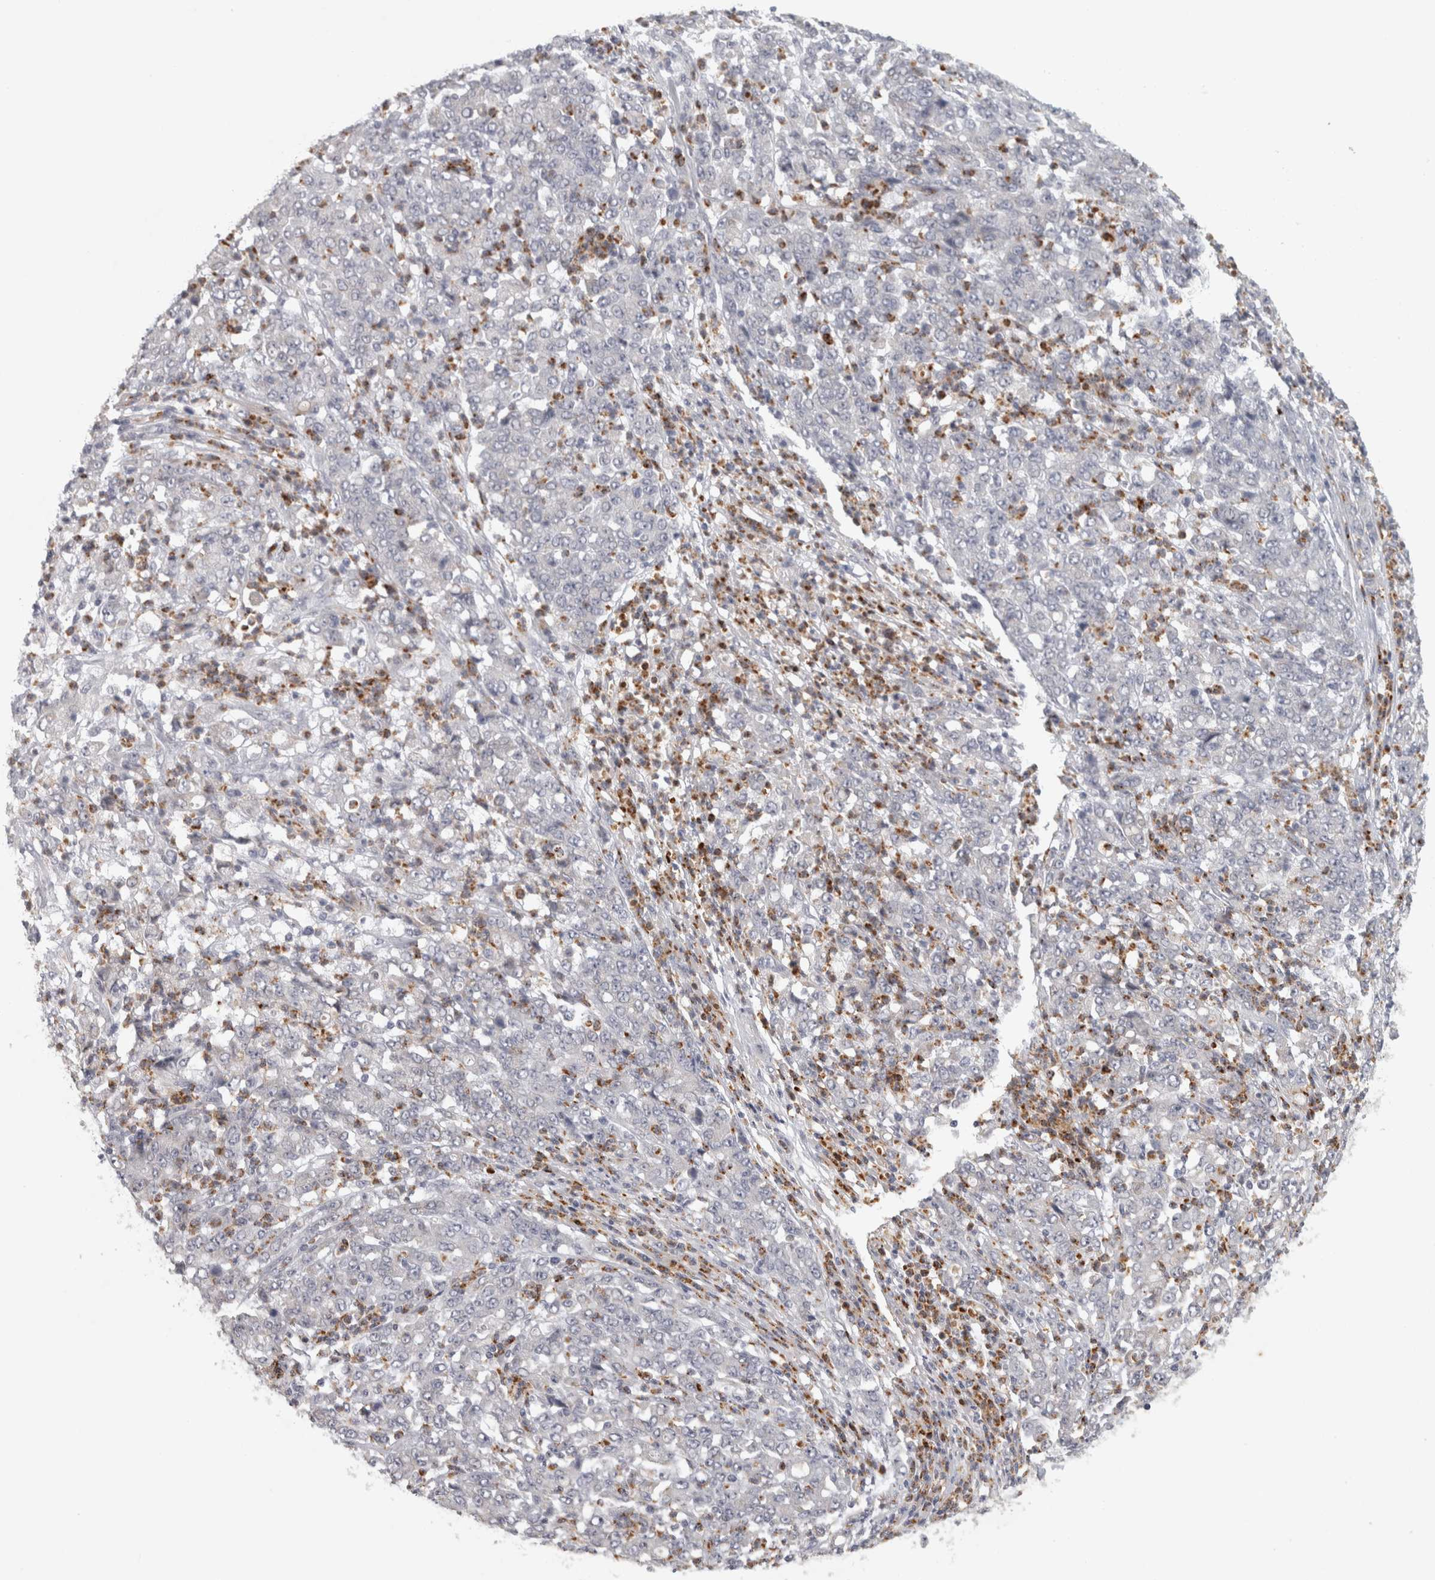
{"staining": {"intensity": "negative", "quantity": "none", "location": "none"}, "tissue": "stomach cancer", "cell_type": "Tumor cells", "image_type": "cancer", "snomed": [{"axis": "morphology", "description": "Adenocarcinoma, NOS"}, {"axis": "topography", "description": "Stomach, lower"}], "caption": "Tumor cells show no significant positivity in stomach adenocarcinoma.", "gene": "PTPRN2", "patient": {"sex": "female", "age": 71}}